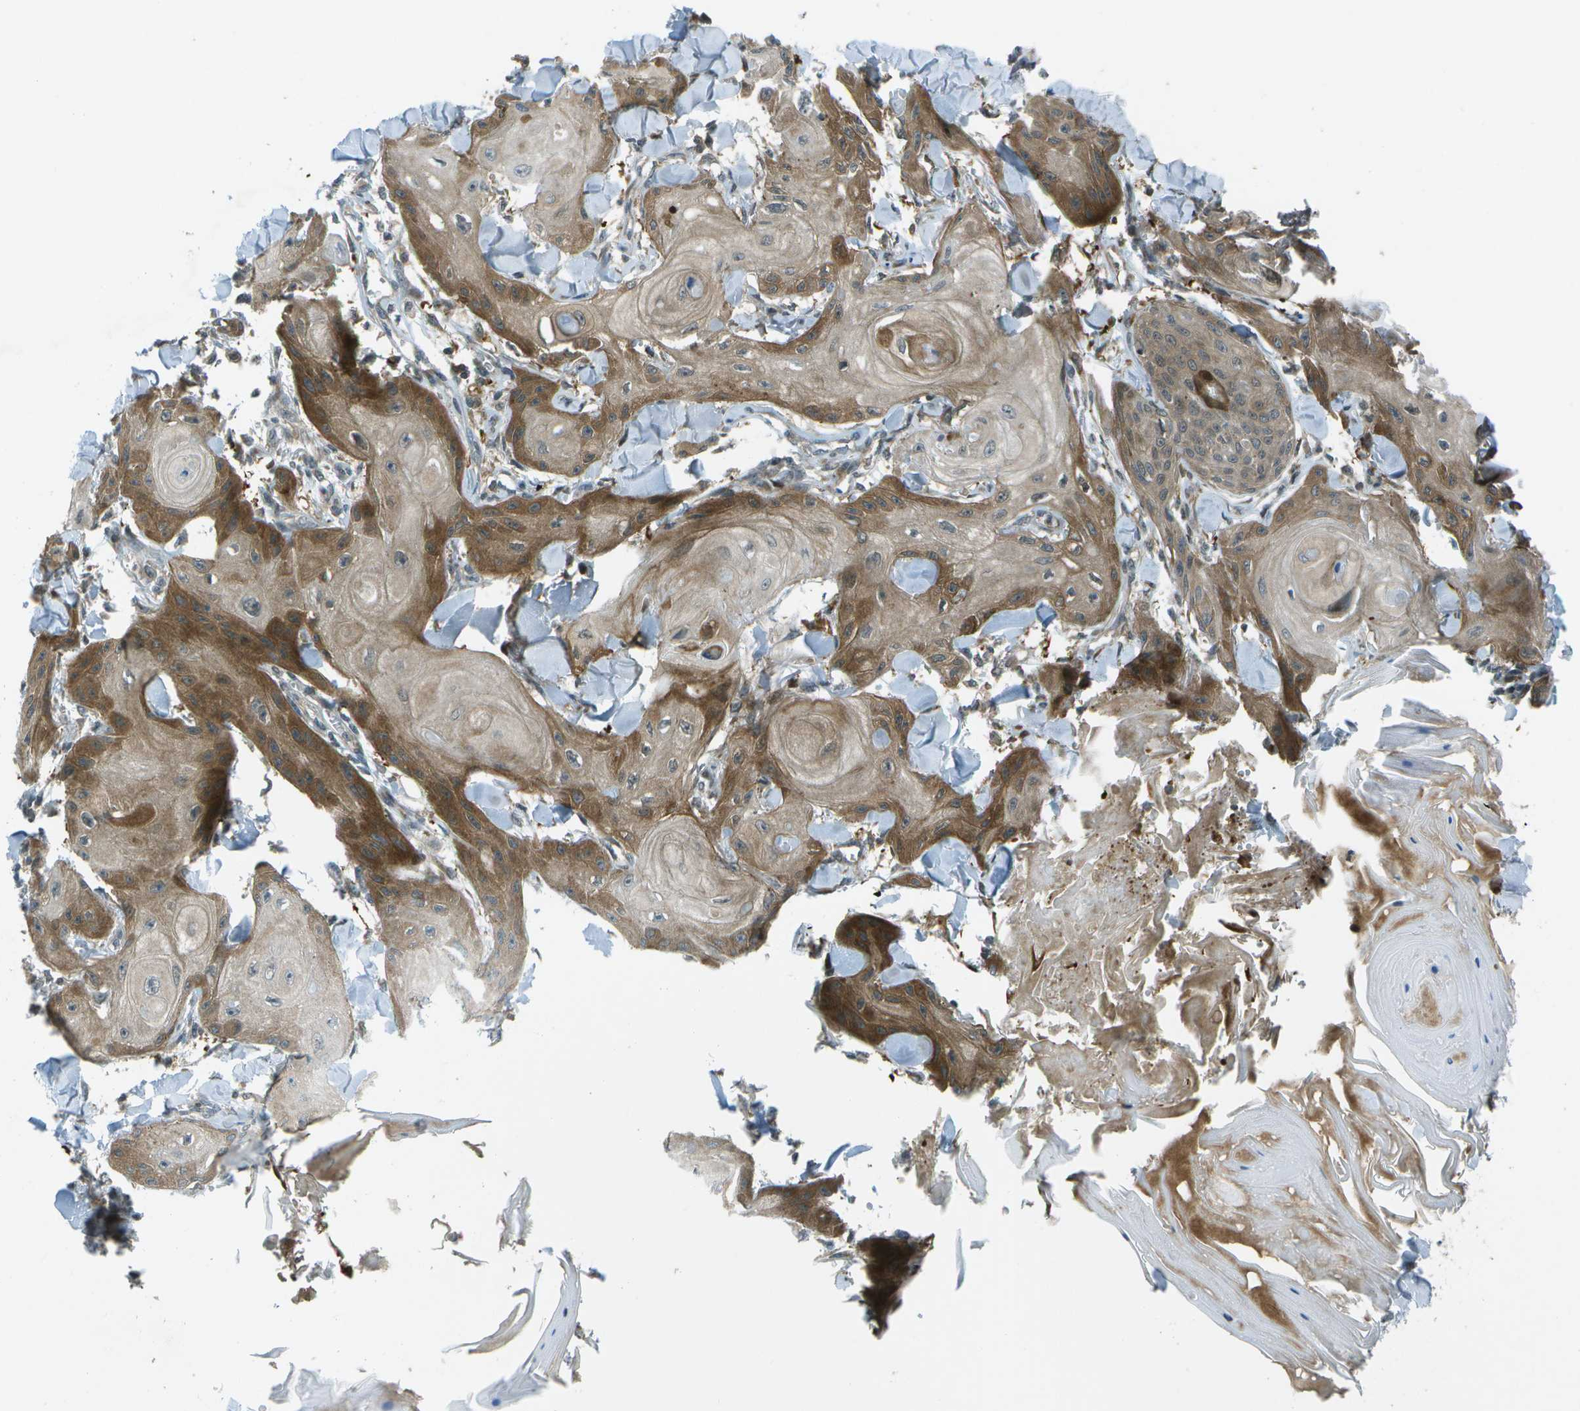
{"staining": {"intensity": "moderate", "quantity": ">75%", "location": "cytoplasmic/membranous"}, "tissue": "skin cancer", "cell_type": "Tumor cells", "image_type": "cancer", "snomed": [{"axis": "morphology", "description": "Squamous cell carcinoma, NOS"}, {"axis": "topography", "description": "Skin"}], "caption": "This histopathology image reveals skin squamous cell carcinoma stained with immunohistochemistry (IHC) to label a protein in brown. The cytoplasmic/membranous of tumor cells show moderate positivity for the protein. Nuclei are counter-stained blue.", "gene": "TMEM19", "patient": {"sex": "male", "age": 74}}